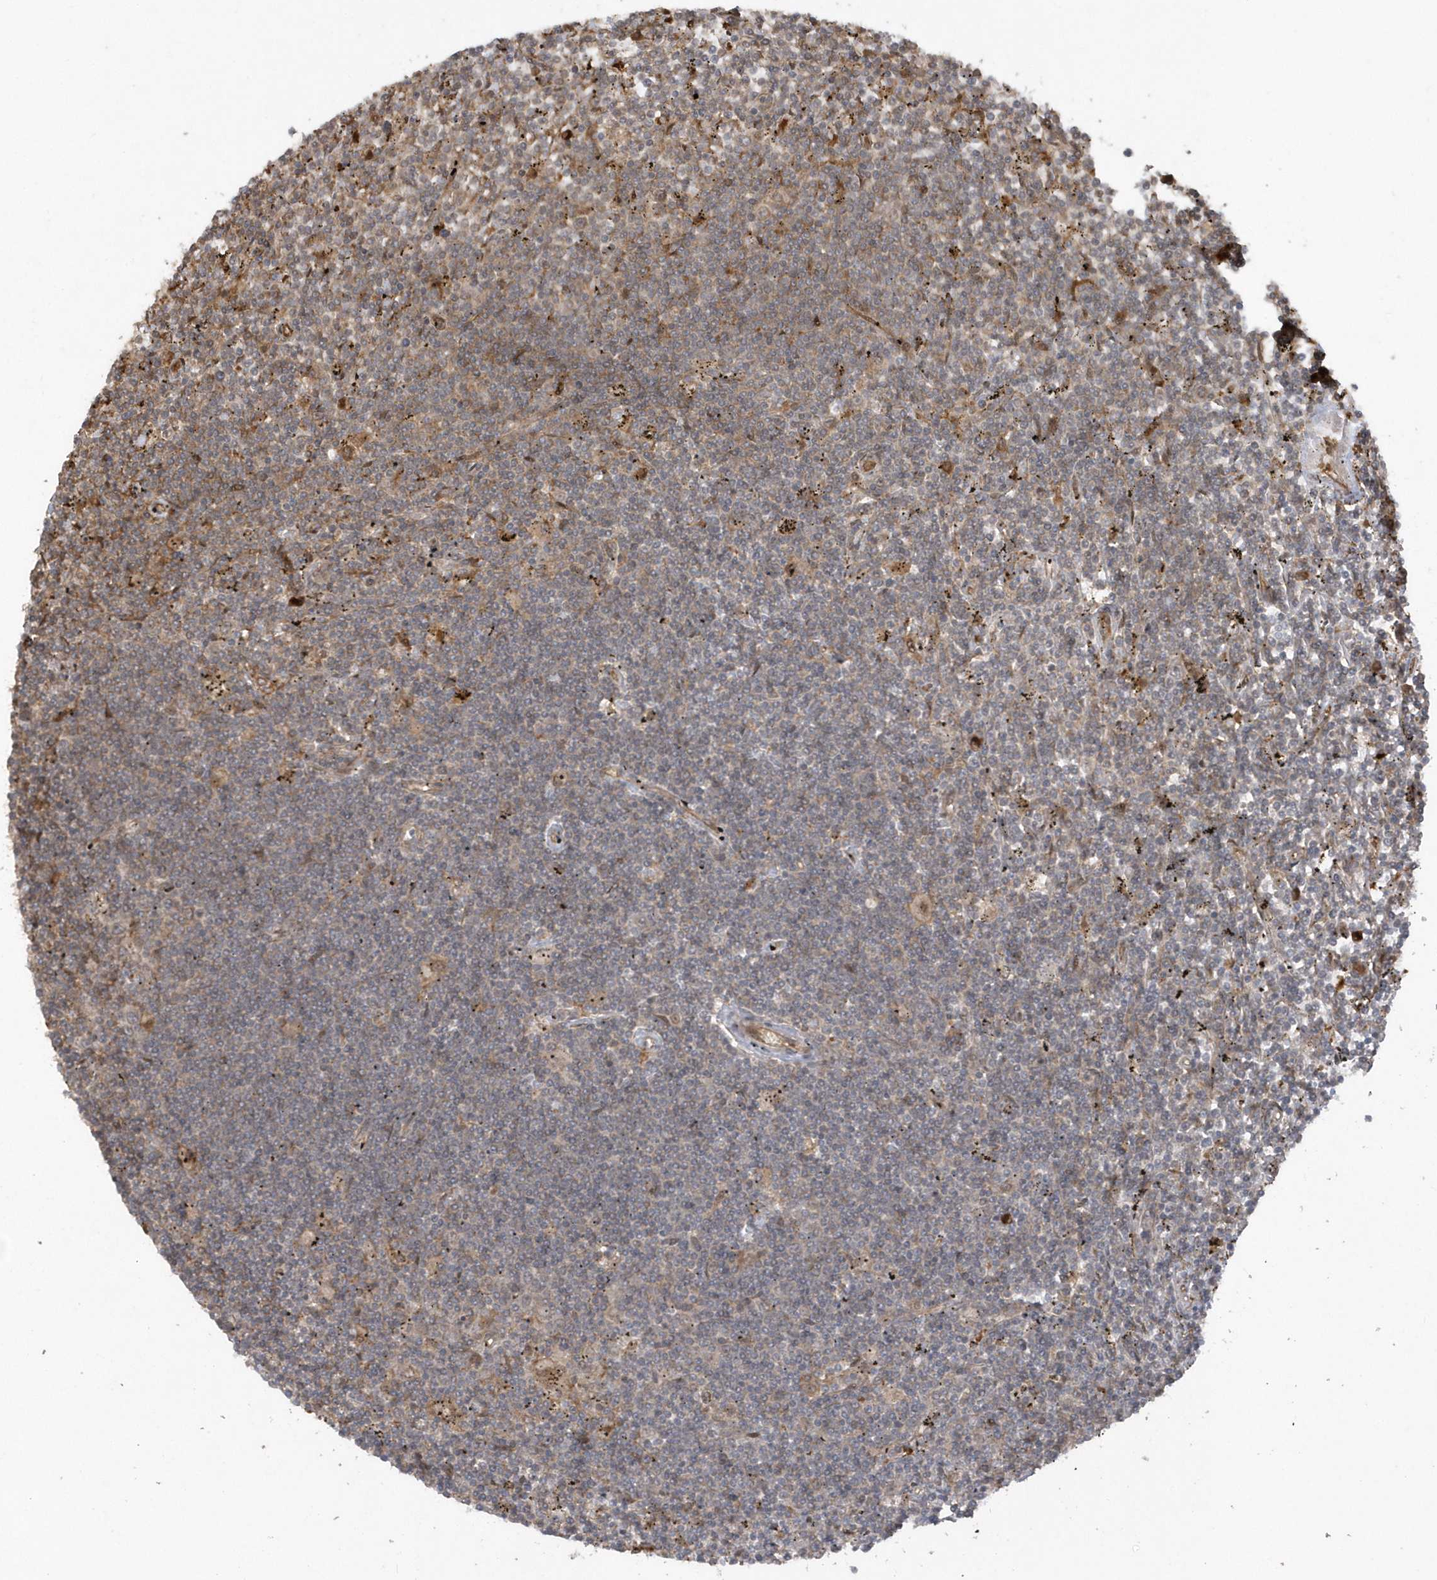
{"staining": {"intensity": "weak", "quantity": "<25%", "location": "cytoplasmic/membranous"}, "tissue": "lymphoma", "cell_type": "Tumor cells", "image_type": "cancer", "snomed": [{"axis": "morphology", "description": "Malignant lymphoma, non-Hodgkin's type, Low grade"}, {"axis": "topography", "description": "Spleen"}], "caption": "This is a micrograph of immunohistochemistry (IHC) staining of lymphoma, which shows no staining in tumor cells. (DAB (3,3'-diaminobenzidine) IHC, high magnification).", "gene": "HERPUD1", "patient": {"sex": "male", "age": 76}}